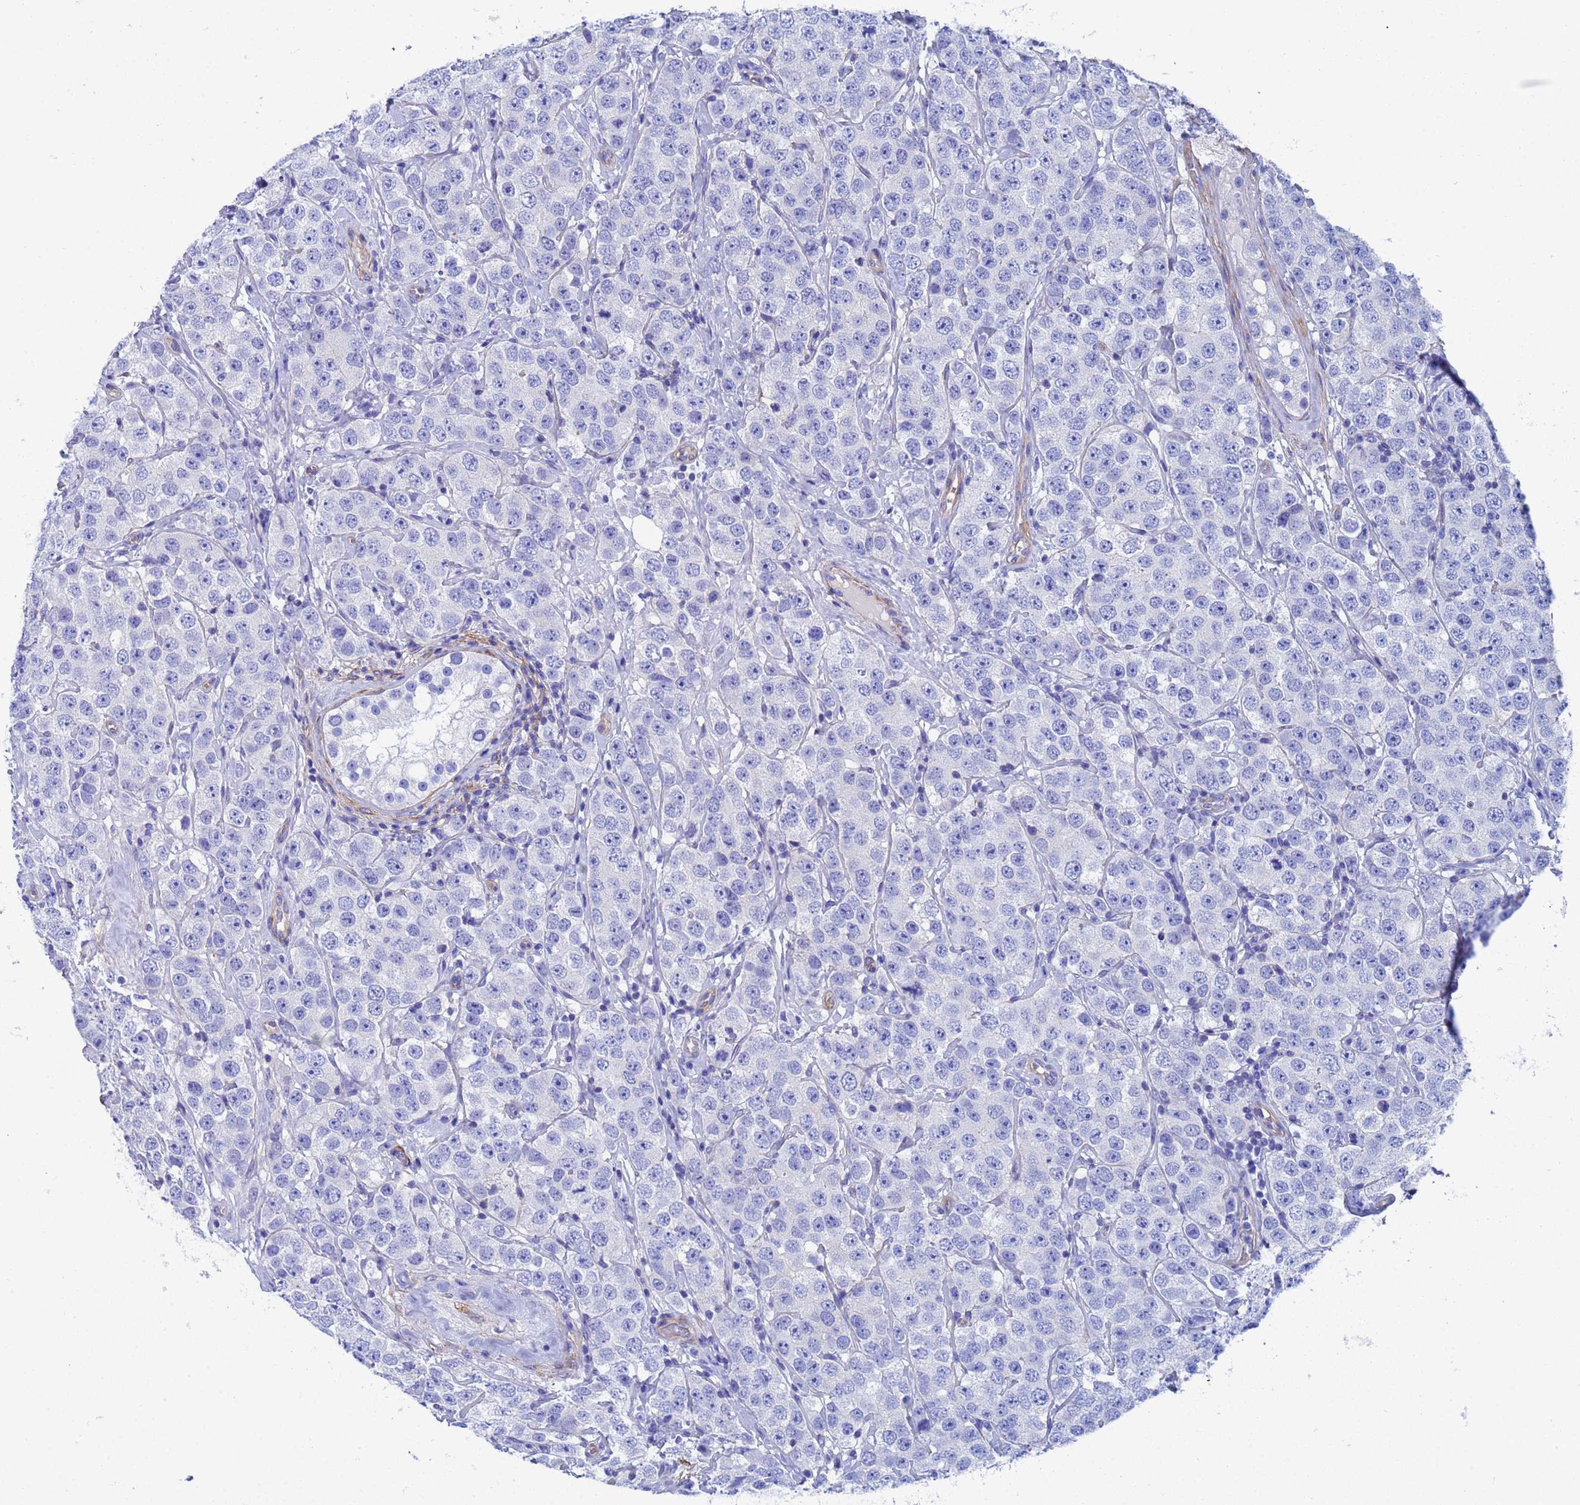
{"staining": {"intensity": "negative", "quantity": "none", "location": "none"}, "tissue": "testis cancer", "cell_type": "Tumor cells", "image_type": "cancer", "snomed": [{"axis": "morphology", "description": "Seminoma, NOS"}, {"axis": "topography", "description": "Testis"}], "caption": "The IHC micrograph has no significant positivity in tumor cells of testis cancer tissue.", "gene": "CST4", "patient": {"sex": "male", "age": 28}}